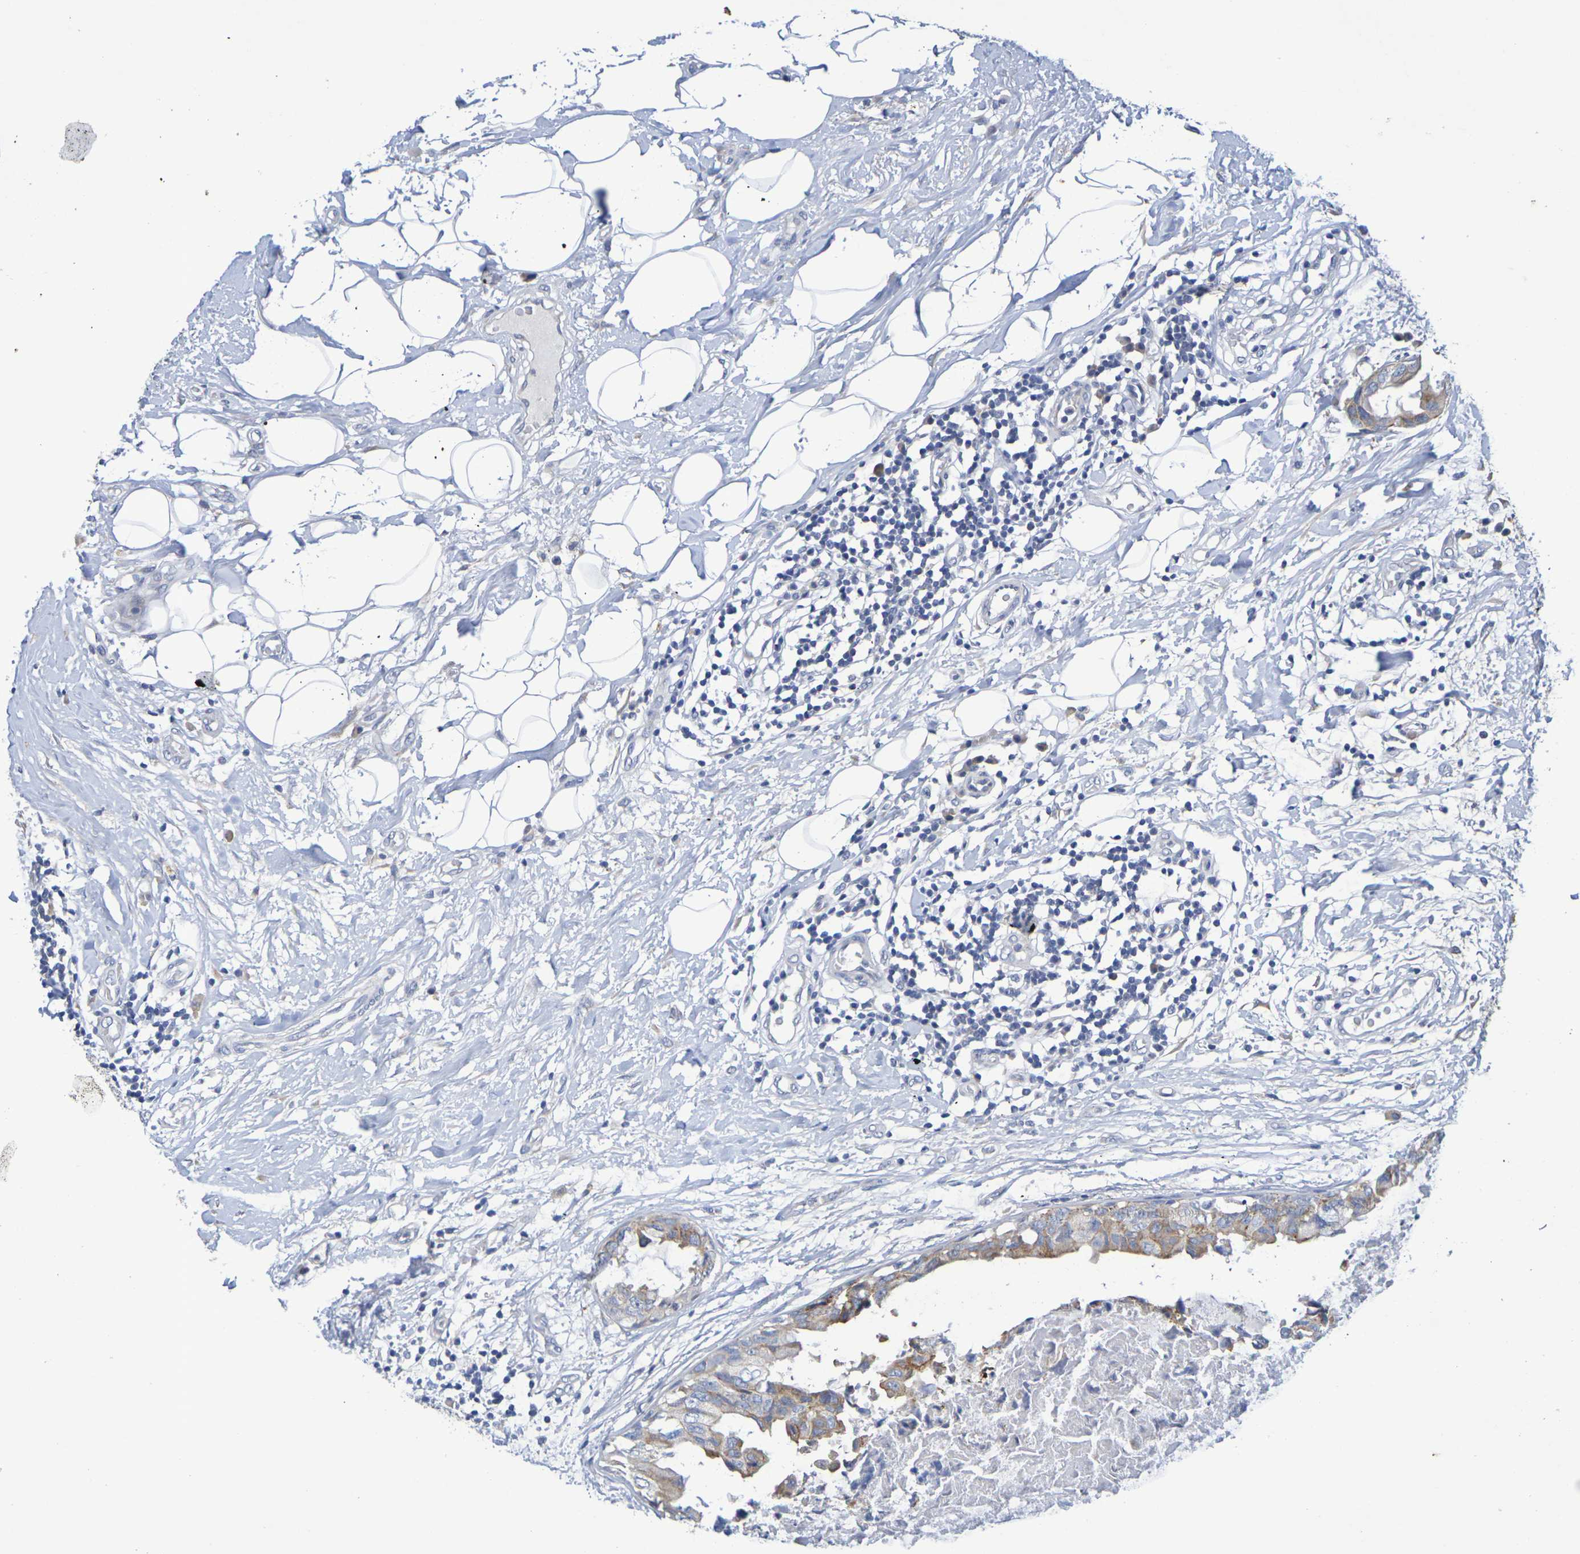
{"staining": {"intensity": "weak", "quantity": "<25%", "location": "cytoplasmic/membranous"}, "tissue": "breast cancer", "cell_type": "Tumor cells", "image_type": "cancer", "snomed": [{"axis": "morphology", "description": "Duct carcinoma"}, {"axis": "topography", "description": "Breast"}], "caption": "High power microscopy image of an immunohistochemistry (IHC) photomicrograph of breast intraductal carcinoma, revealing no significant positivity in tumor cells. (DAB (3,3'-diaminobenzidine) immunohistochemistry (IHC) with hematoxylin counter stain).", "gene": "SDC4", "patient": {"sex": "female", "age": 40}}